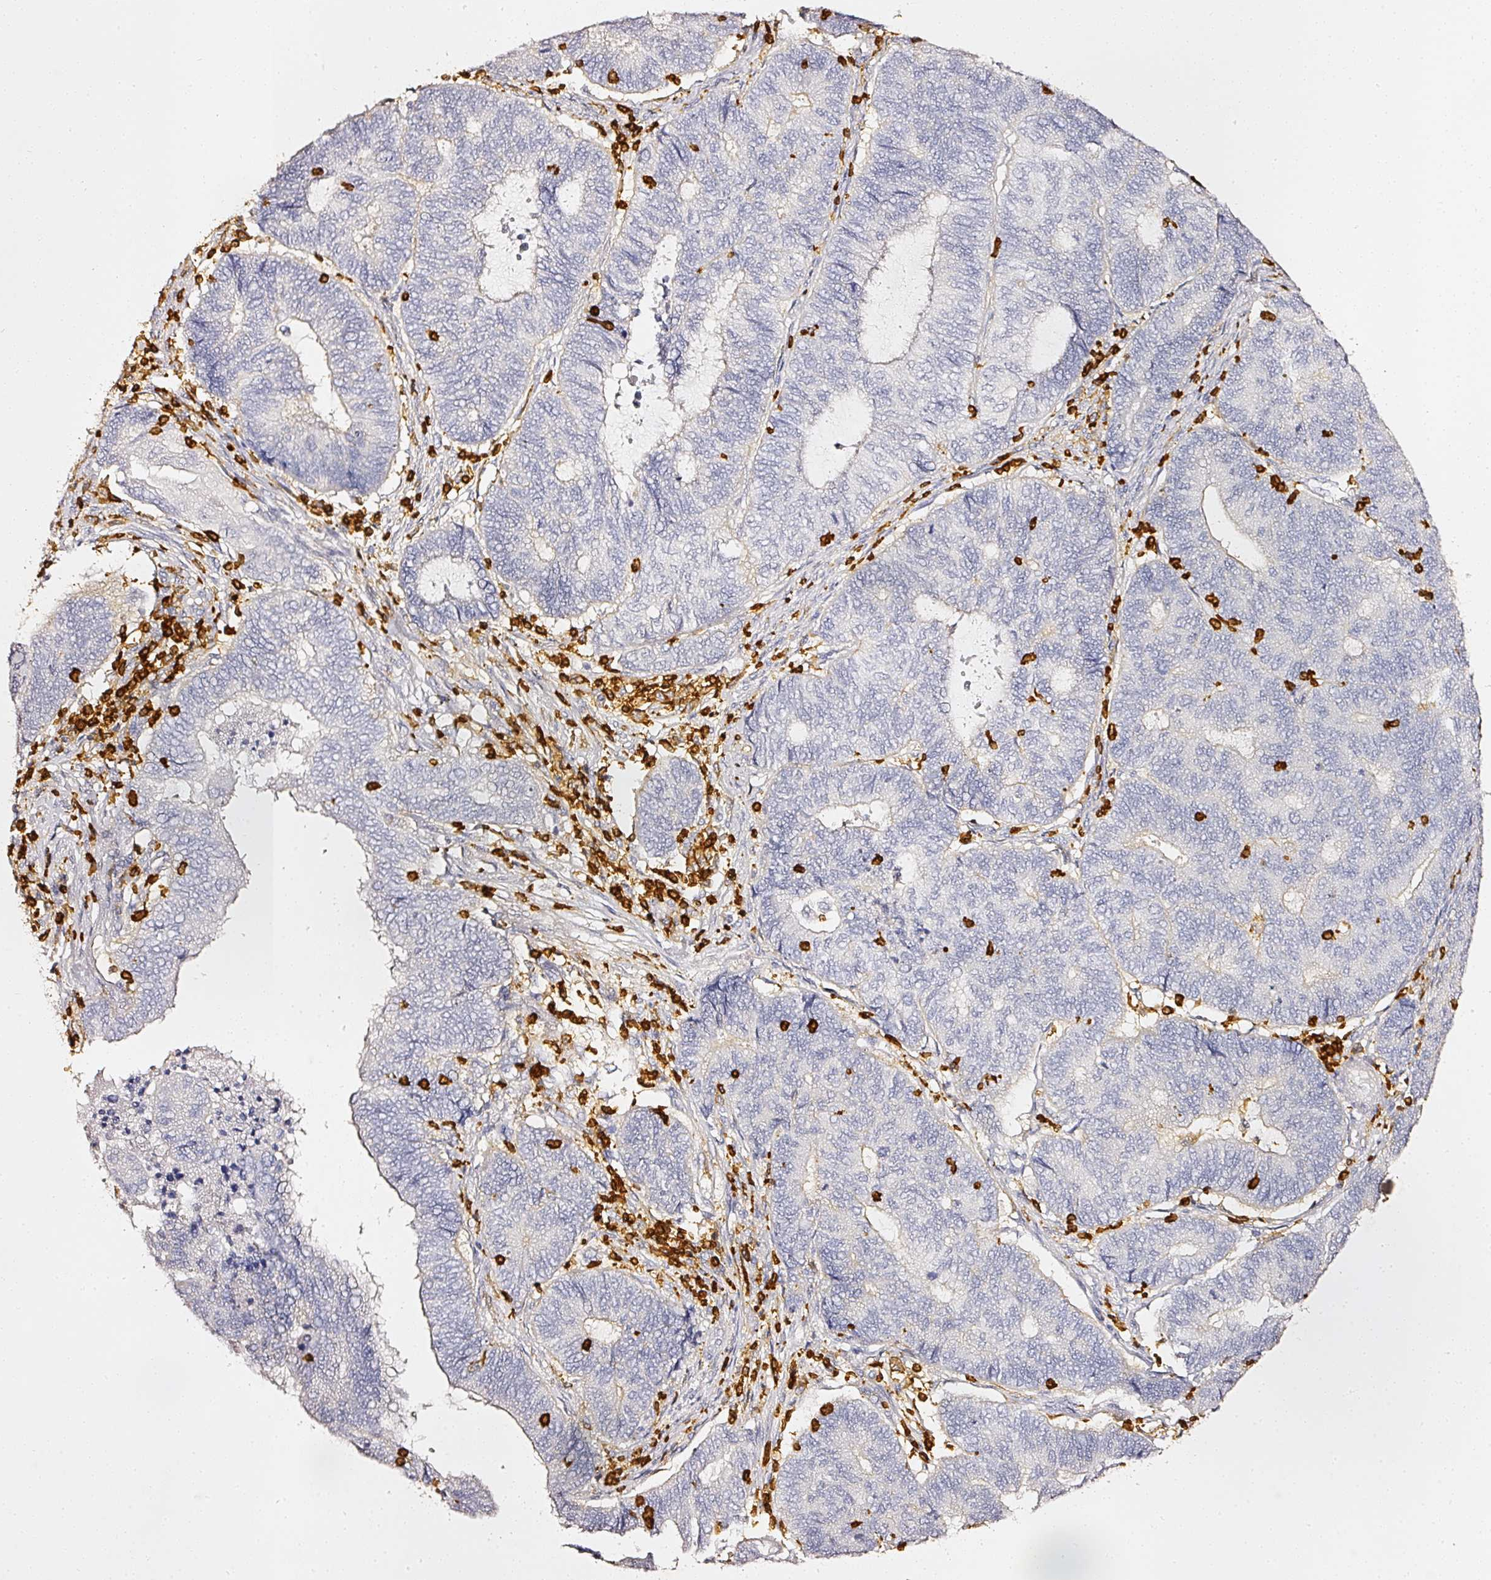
{"staining": {"intensity": "negative", "quantity": "none", "location": "none"}, "tissue": "endometrial cancer", "cell_type": "Tumor cells", "image_type": "cancer", "snomed": [{"axis": "morphology", "description": "Adenocarcinoma, NOS"}, {"axis": "topography", "description": "Uterus"}, {"axis": "topography", "description": "Endometrium"}], "caption": "High magnification brightfield microscopy of endometrial adenocarcinoma stained with DAB (brown) and counterstained with hematoxylin (blue): tumor cells show no significant expression. Nuclei are stained in blue.", "gene": "EVL", "patient": {"sex": "female", "age": 70}}